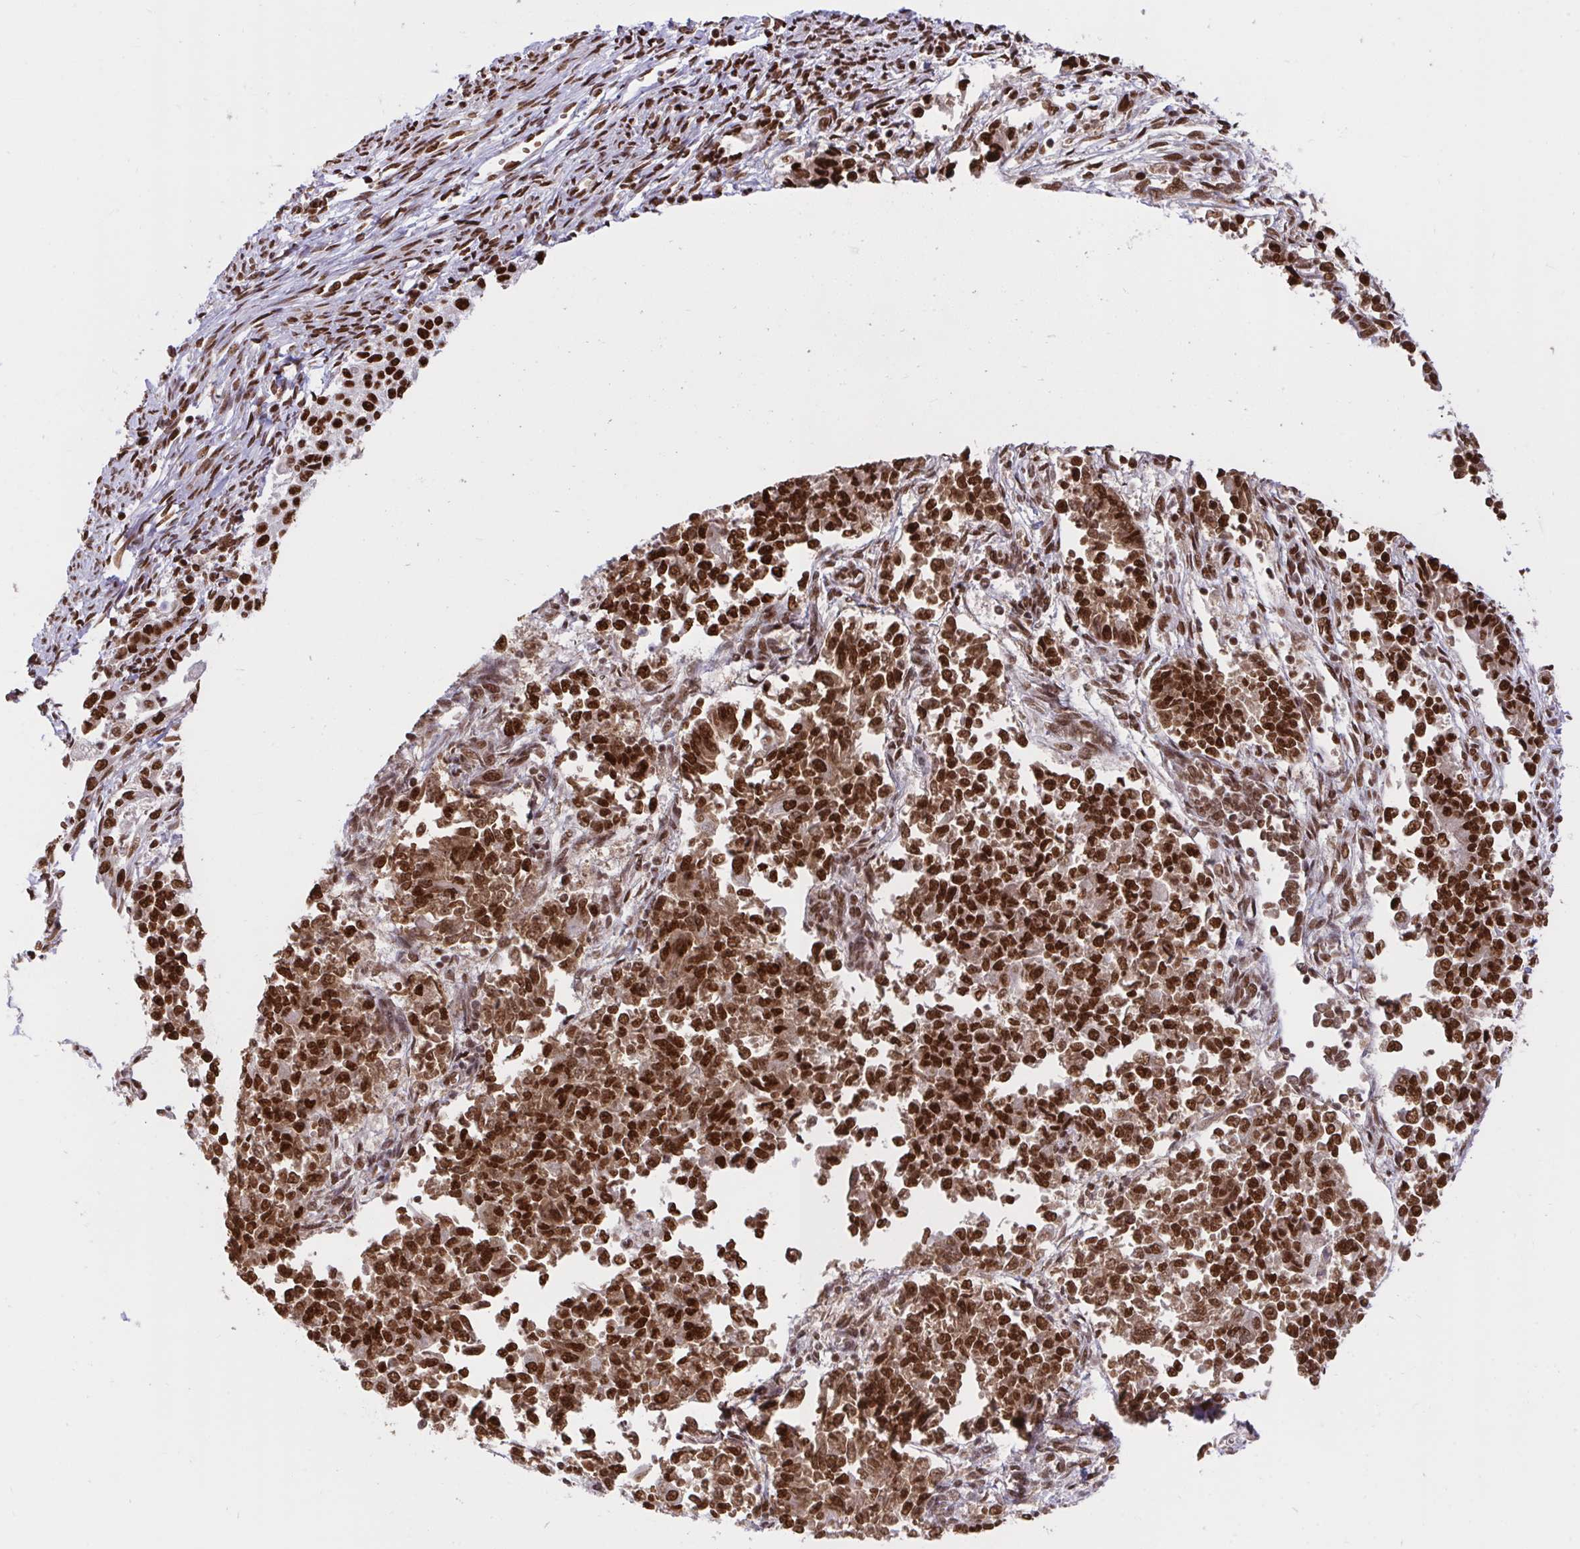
{"staining": {"intensity": "strong", "quantity": ">75%", "location": "cytoplasmic/membranous,nuclear"}, "tissue": "endometrial cancer", "cell_type": "Tumor cells", "image_type": "cancer", "snomed": [{"axis": "morphology", "description": "Adenocarcinoma, NOS"}, {"axis": "topography", "description": "Endometrium"}], "caption": "Strong cytoplasmic/membranous and nuclear positivity is appreciated in approximately >75% of tumor cells in adenocarcinoma (endometrial). (brown staining indicates protein expression, while blue staining denotes nuclei).", "gene": "HNRNPL", "patient": {"sex": "female", "age": 65}}